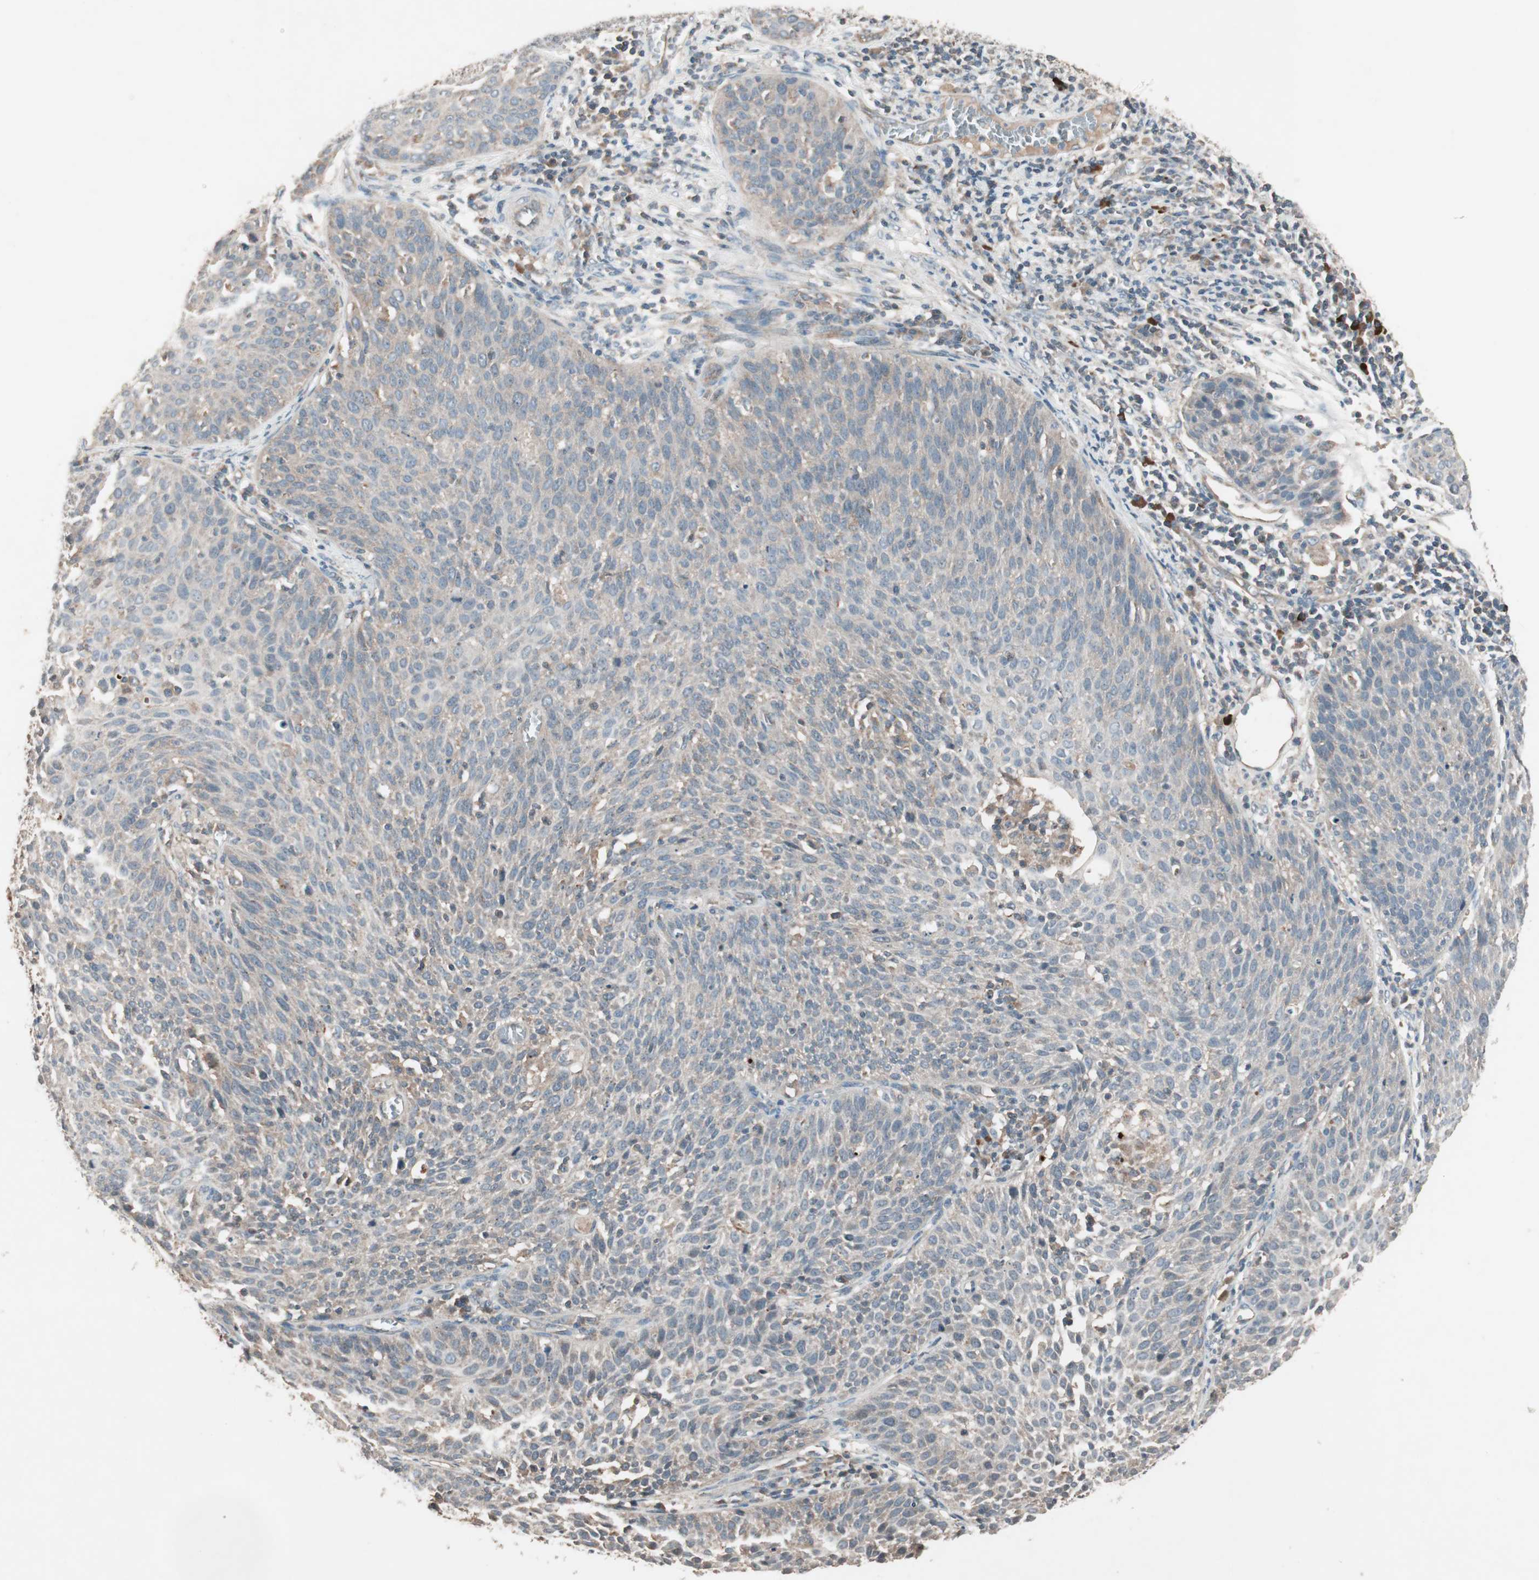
{"staining": {"intensity": "weak", "quantity": "25%-75%", "location": "cytoplasmic/membranous"}, "tissue": "cervical cancer", "cell_type": "Tumor cells", "image_type": "cancer", "snomed": [{"axis": "morphology", "description": "Squamous cell carcinoma, NOS"}, {"axis": "topography", "description": "Cervix"}], "caption": "DAB (3,3'-diaminobenzidine) immunohistochemical staining of human squamous cell carcinoma (cervical) demonstrates weak cytoplasmic/membranous protein expression in about 25%-75% of tumor cells.", "gene": "TFPI", "patient": {"sex": "female", "age": 38}}